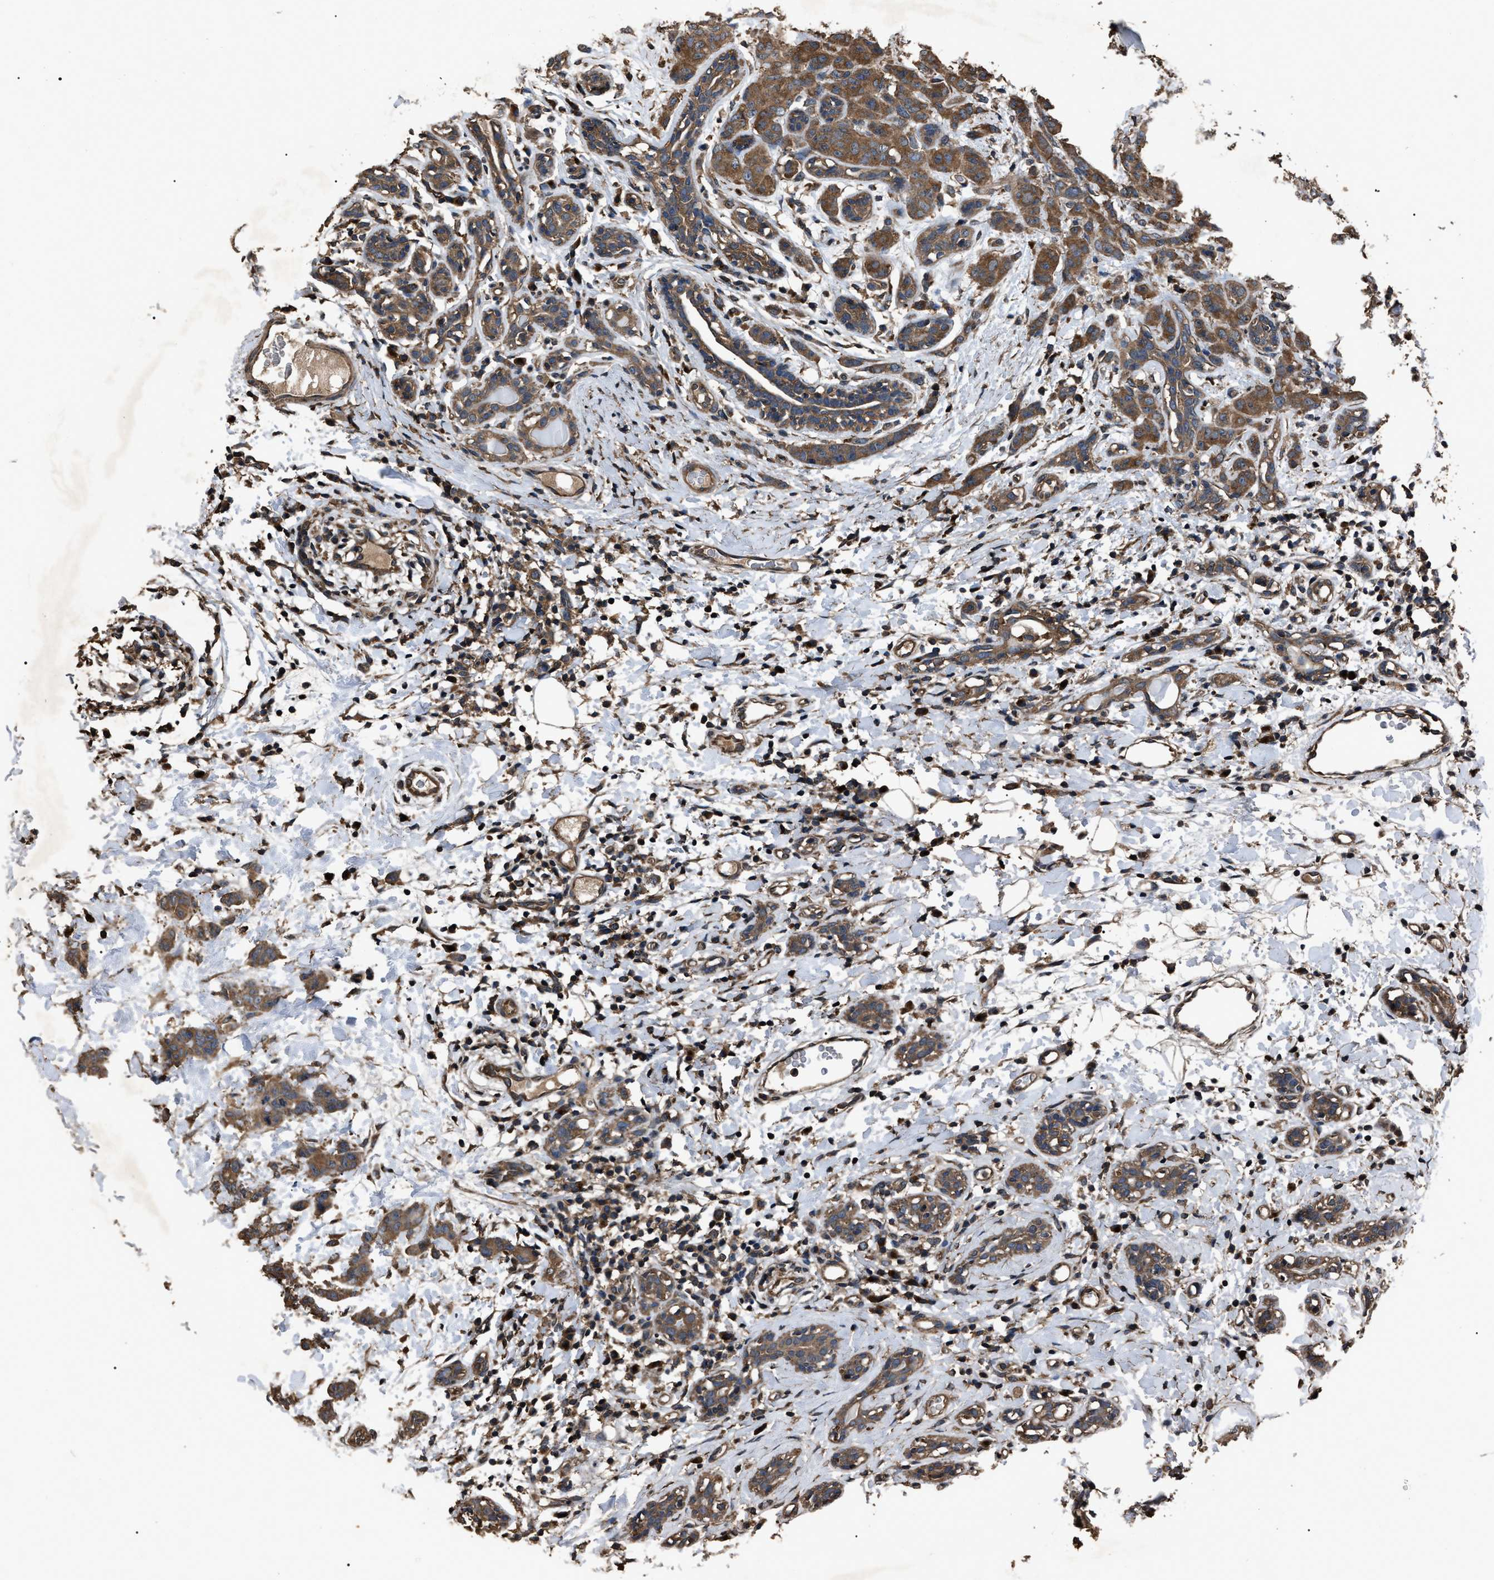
{"staining": {"intensity": "moderate", "quantity": ">75%", "location": "cytoplasmic/membranous"}, "tissue": "breast cancer", "cell_type": "Tumor cells", "image_type": "cancer", "snomed": [{"axis": "morphology", "description": "Normal tissue, NOS"}, {"axis": "morphology", "description": "Duct carcinoma"}, {"axis": "topography", "description": "Breast"}], "caption": "Immunohistochemistry histopathology image of human breast cancer (intraductal carcinoma) stained for a protein (brown), which exhibits medium levels of moderate cytoplasmic/membranous expression in about >75% of tumor cells.", "gene": "RNF216", "patient": {"sex": "female", "age": 40}}